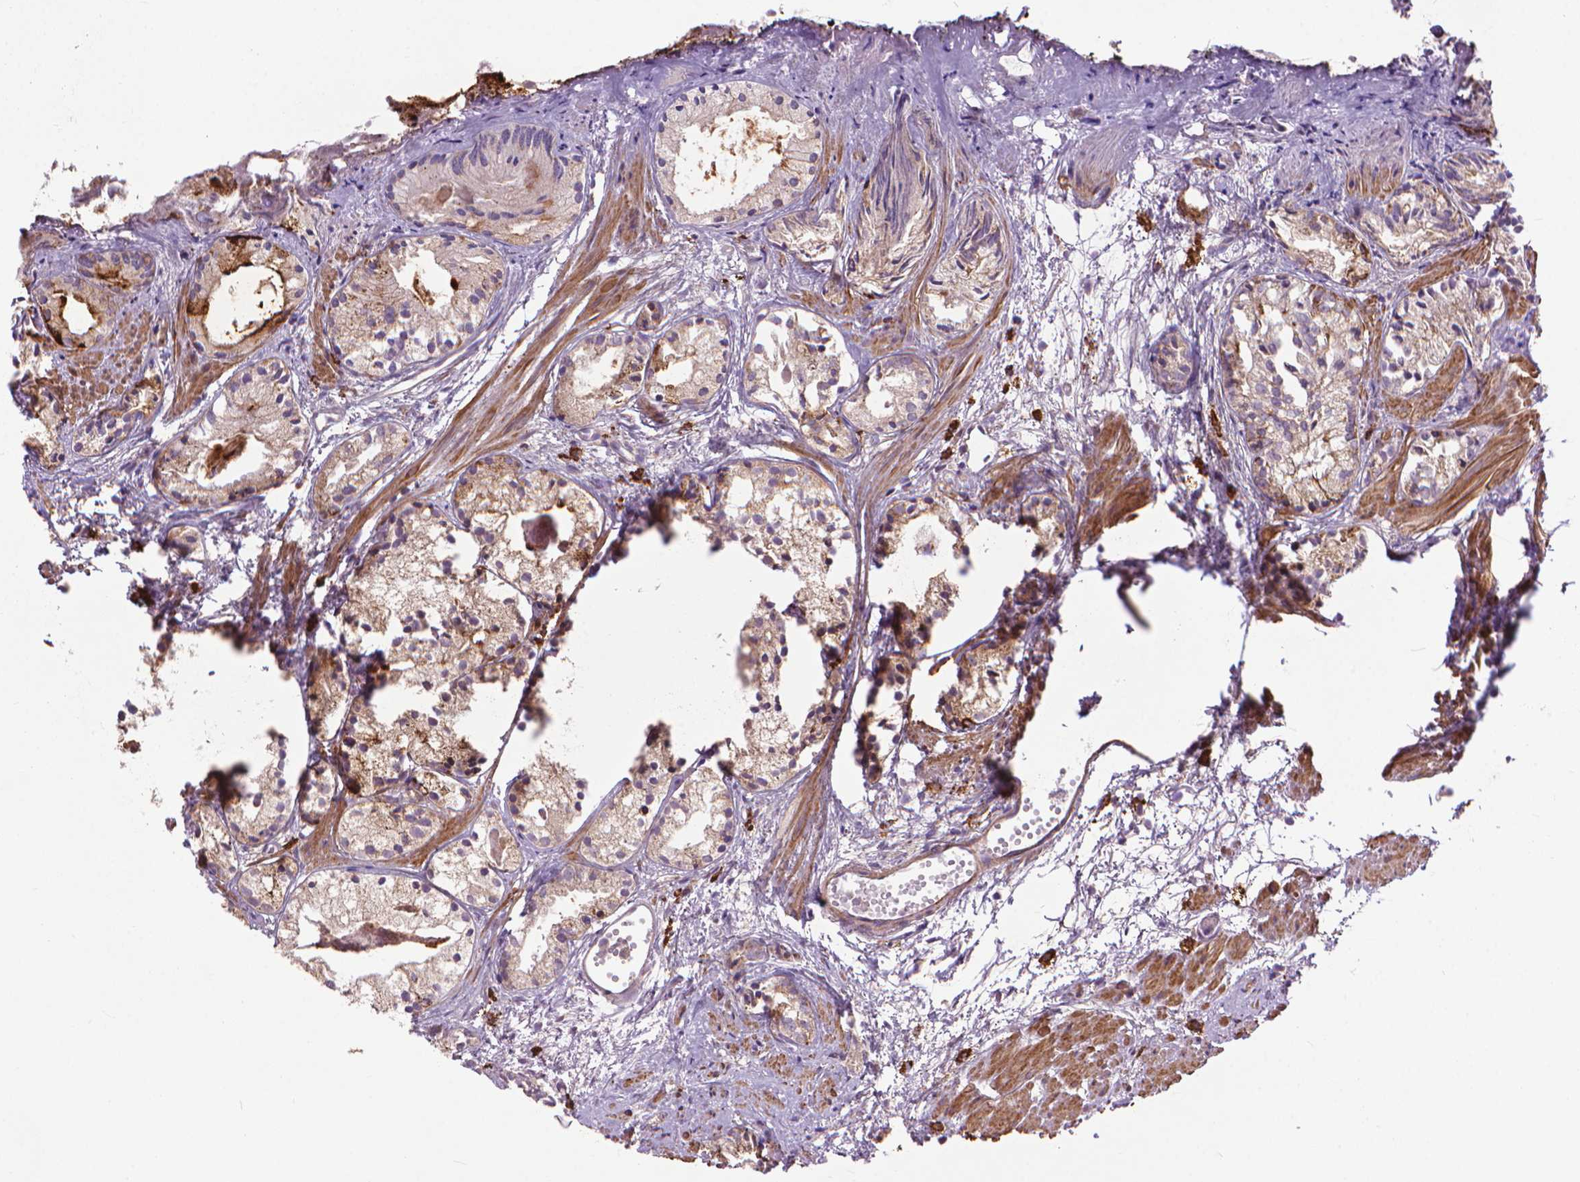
{"staining": {"intensity": "weak", "quantity": "25%-75%", "location": "cytoplasmic/membranous"}, "tissue": "prostate cancer", "cell_type": "Tumor cells", "image_type": "cancer", "snomed": [{"axis": "morphology", "description": "Adenocarcinoma, High grade"}, {"axis": "topography", "description": "Prostate"}], "caption": "Adenocarcinoma (high-grade) (prostate) stained with DAB (3,3'-diaminobenzidine) immunohistochemistry displays low levels of weak cytoplasmic/membranous expression in about 25%-75% of tumor cells.", "gene": "MYH14", "patient": {"sex": "male", "age": 85}}